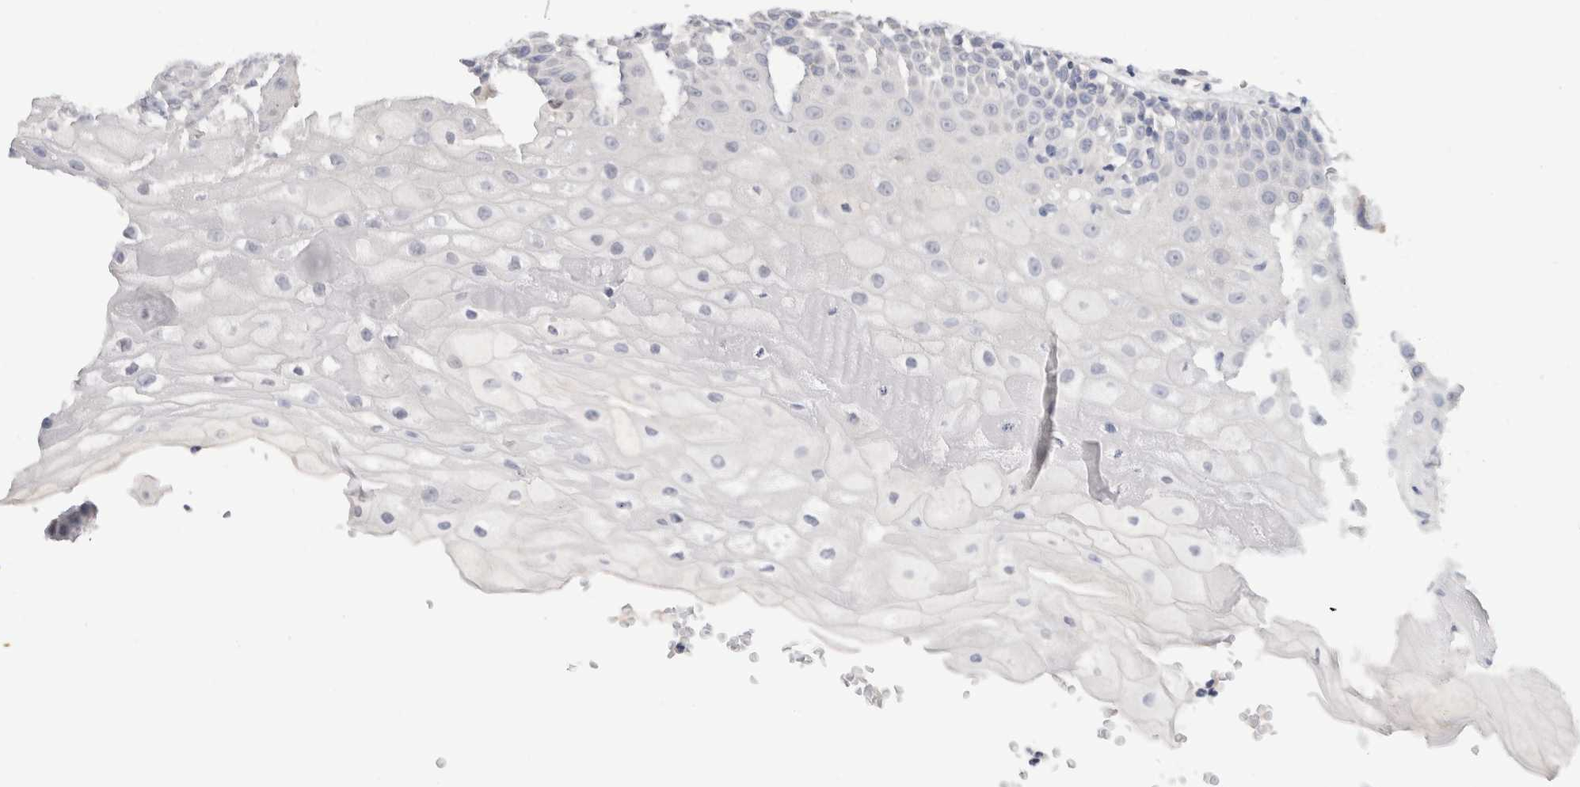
{"staining": {"intensity": "negative", "quantity": "none", "location": "none"}, "tissue": "oral mucosa", "cell_type": "Squamous epithelial cells", "image_type": "normal", "snomed": [{"axis": "morphology", "description": "Normal tissue, NOS"}, {"axis": "topography", "description": "Oral tissue"}], "caption": "Micrograph shows no significant protein staining in squamous epithelial cells of benign oral mucosa.", "gene": "AFP", "patient": {"sex": "female", "age": 76}}